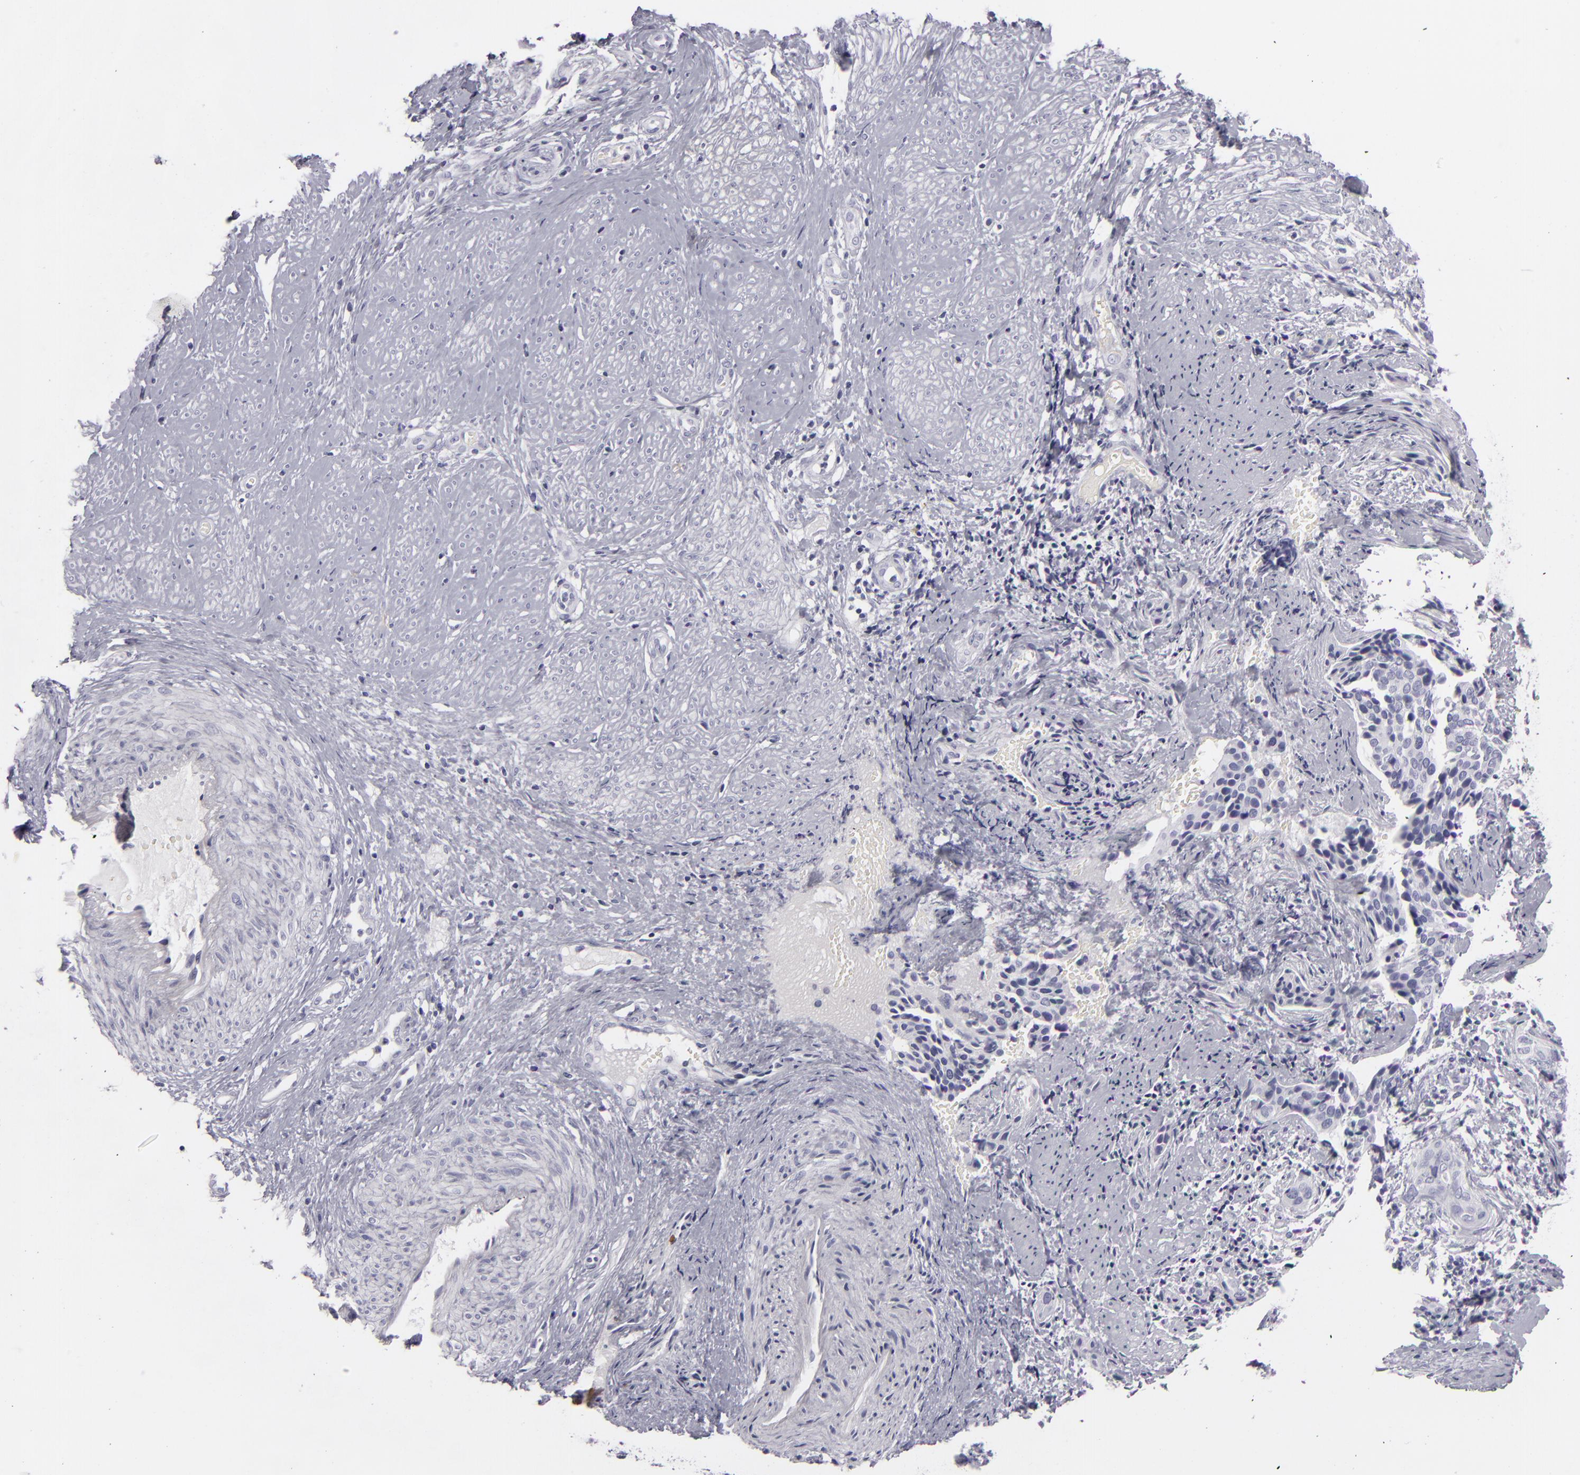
{"staining": {"intensity": "negative", "quantity": "none", "location": "none"}, "tissue": "cervical cancer", "cell_type": "Tumor cells", "image_type": "cancer", "snomed": [{"axis": "morphology", "description": "Squamous cell carcinoma, NOS"}, {"axis": "topography", "description": "Cervix"}], "caption": "An immunohistochemistry (IHC) photomicrograph of squamous cell carcinoma (cervical) is shown. There is no staining in tumor cells of squamous cell carcinoma (cervical).", "gene": "CDX2", "patient": {"sex": "female", "age": 31}}